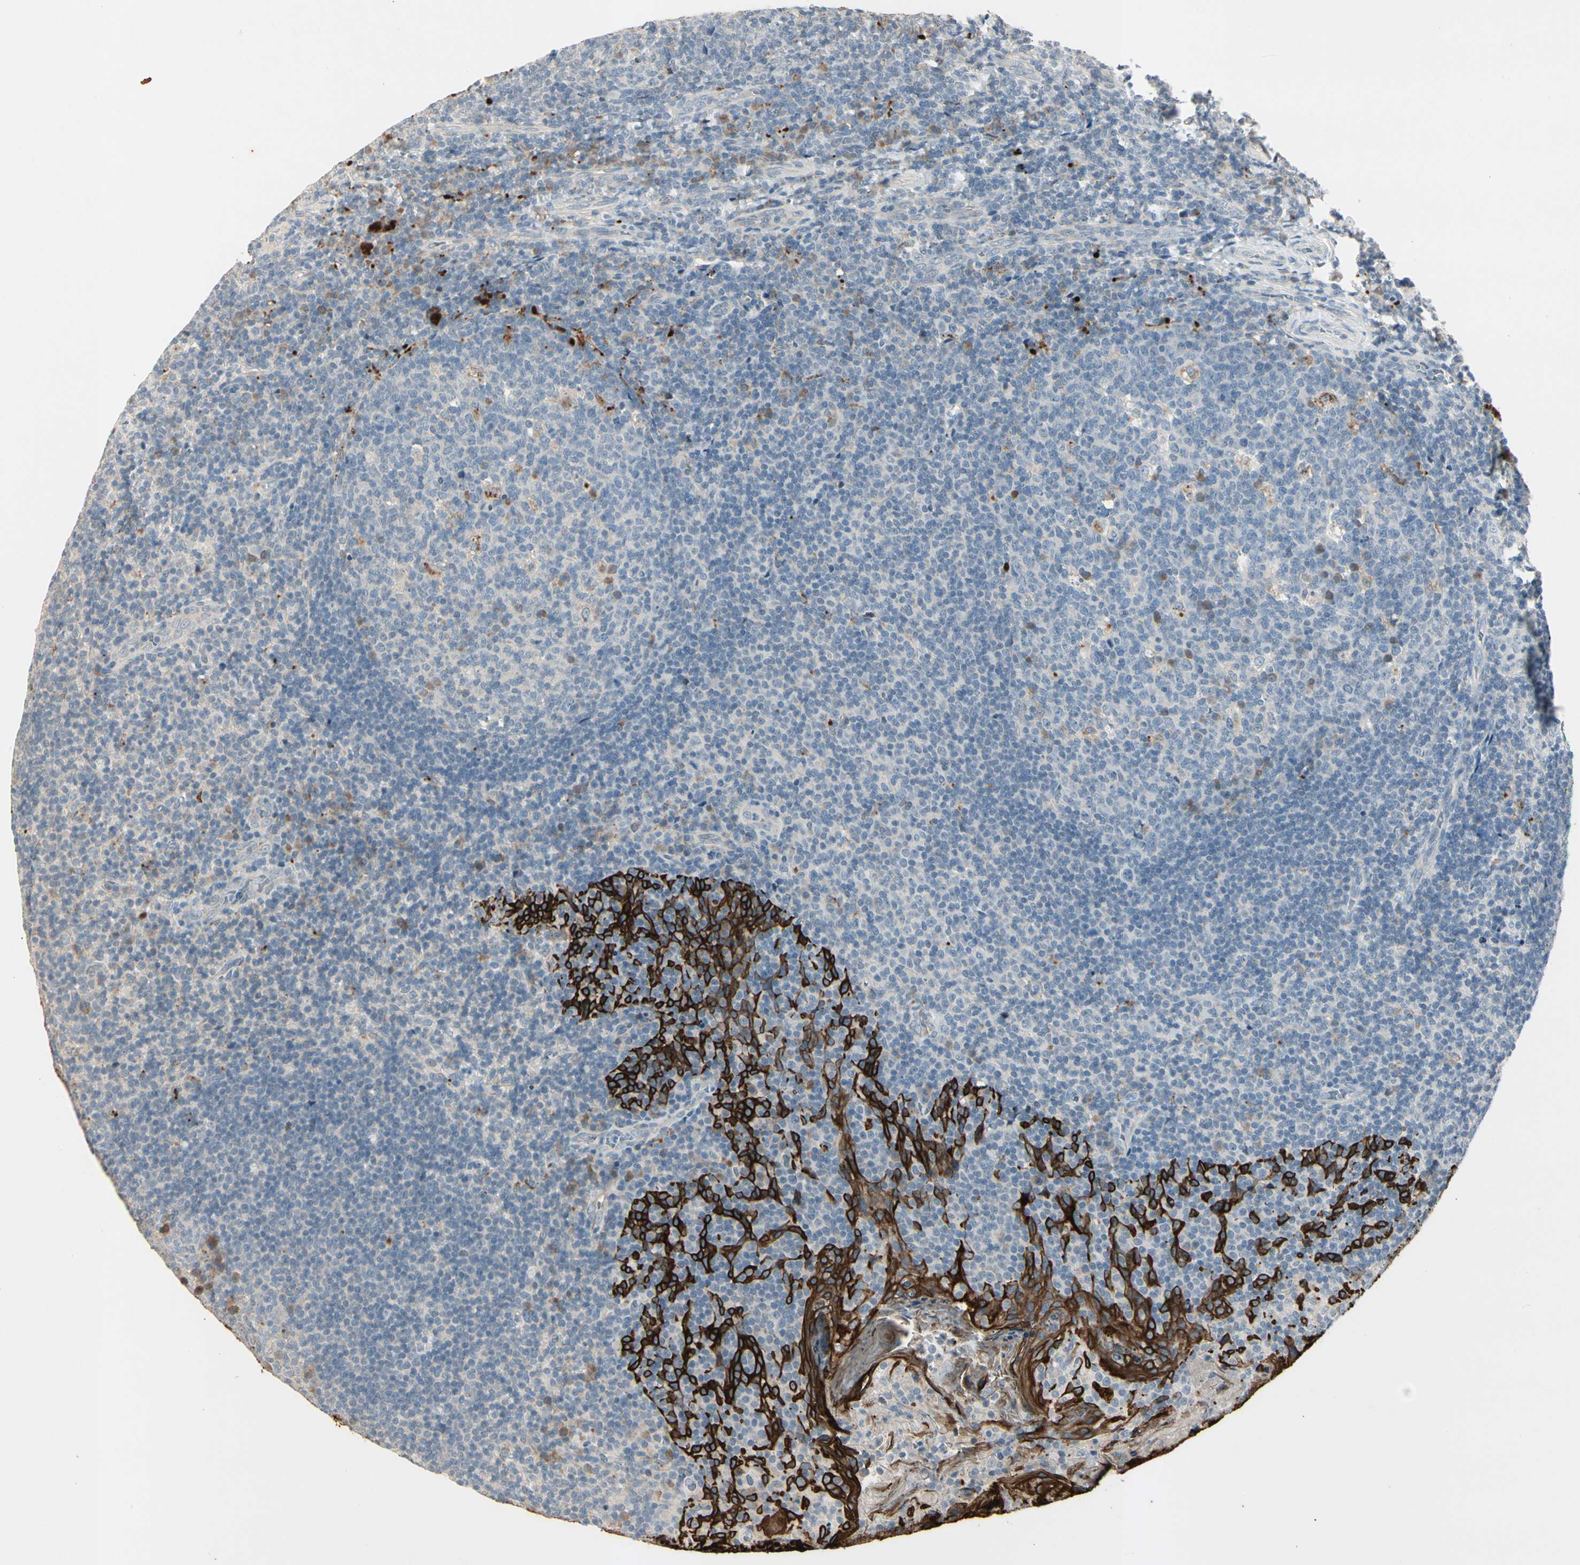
{"staining": {"intensity": "negative", "quantity": "none", "location": "none"}, "tissue": "tonsil", "cell_type": "Germinal center cells", "image_type": "normal", "snomed": [{"axis": "morphology", "description": "Normal tissue, NOS"}, {"axis": "topography", "description": "Tonsil"}], "caption": "This photomicrograph is of unremarkable tonsil stained with IHC to label a protein in brown with the nuclei are counter-stained blue. There is no staining in germinal center cells.", "gene": "SKIL", "patient": {"sex": "male", "age": 17}}